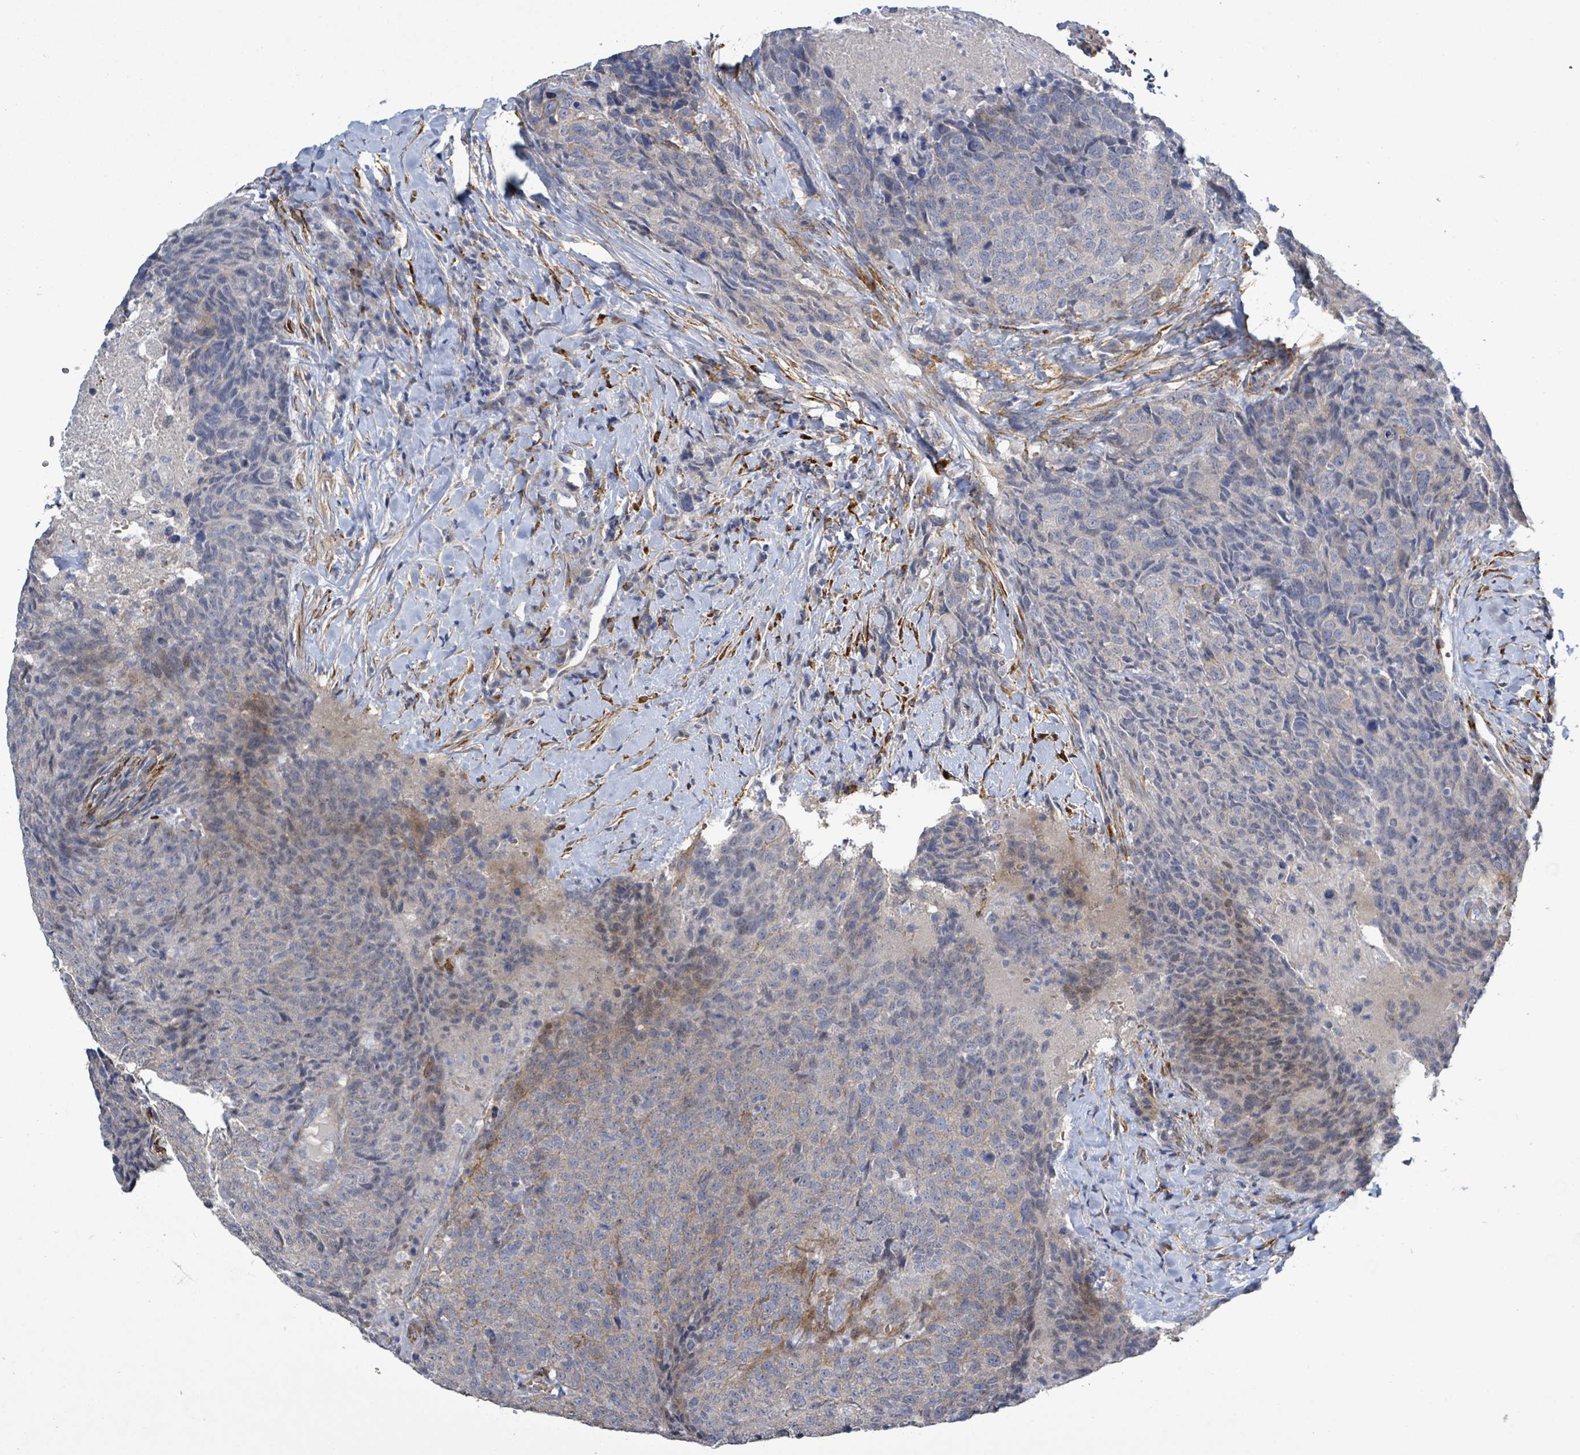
{"staining": {"intensity": "moderate", "quantity": "<25%", "location": "cytoplasmic/membranous"}, "tissue": "head and neck cancer", "cell_type": "Tumor cells", "image_type": "cancer", "snomed": [{"axis": "morphology", "description": "Squamous cell carcinoma, NOS"}, {"axis": "topography", "description": "Head-Neck"}], "caption": "Approximately <25% of tumor cells in human head and neck squamous cell carcinoma show moderate cytoplasmic/membranous protein expression as visualized by brown immunohistochemical staining.", "gene": "DMRTC1B", "patient": {"sex": "male", "age": 66}}